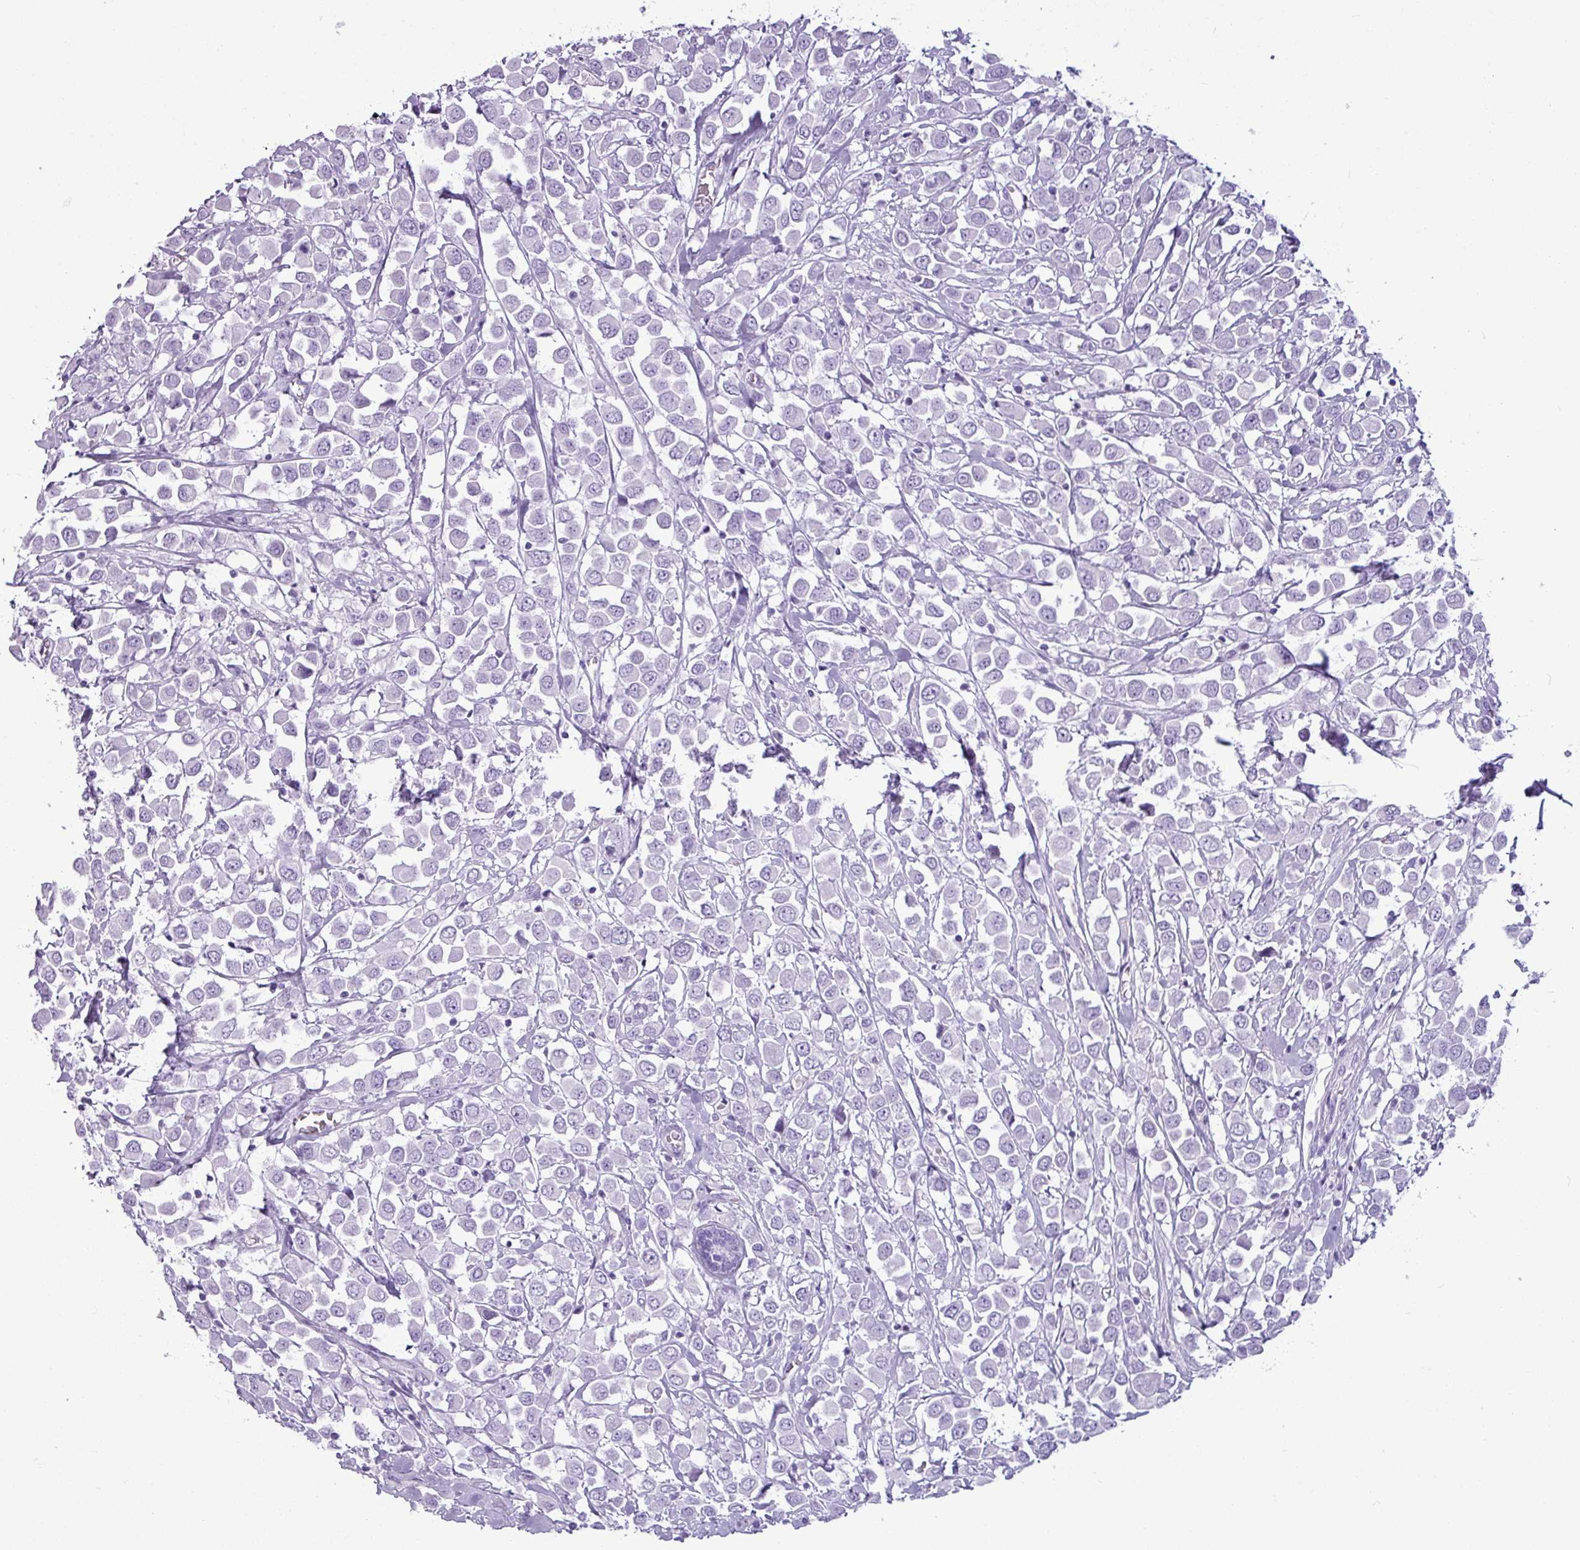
{"staining": {"intensity": "negative", "quantity": "none", "location": "none"}, "tissue": "breast cancer", "cell_type": "Tumor cells", "image_type": "cancer", "snomed": [{"axis": "morphology", "description": "Duct carcinoma"}, {"axis": "topography", "description": "Breast"}], "caption": "This is an IHC micrograph of human breast infiltrating ductal carcinoma. There is no staining in tumor cells.", "gene": "AMY1B", "patient": {"sex": "female", "age": 61}}